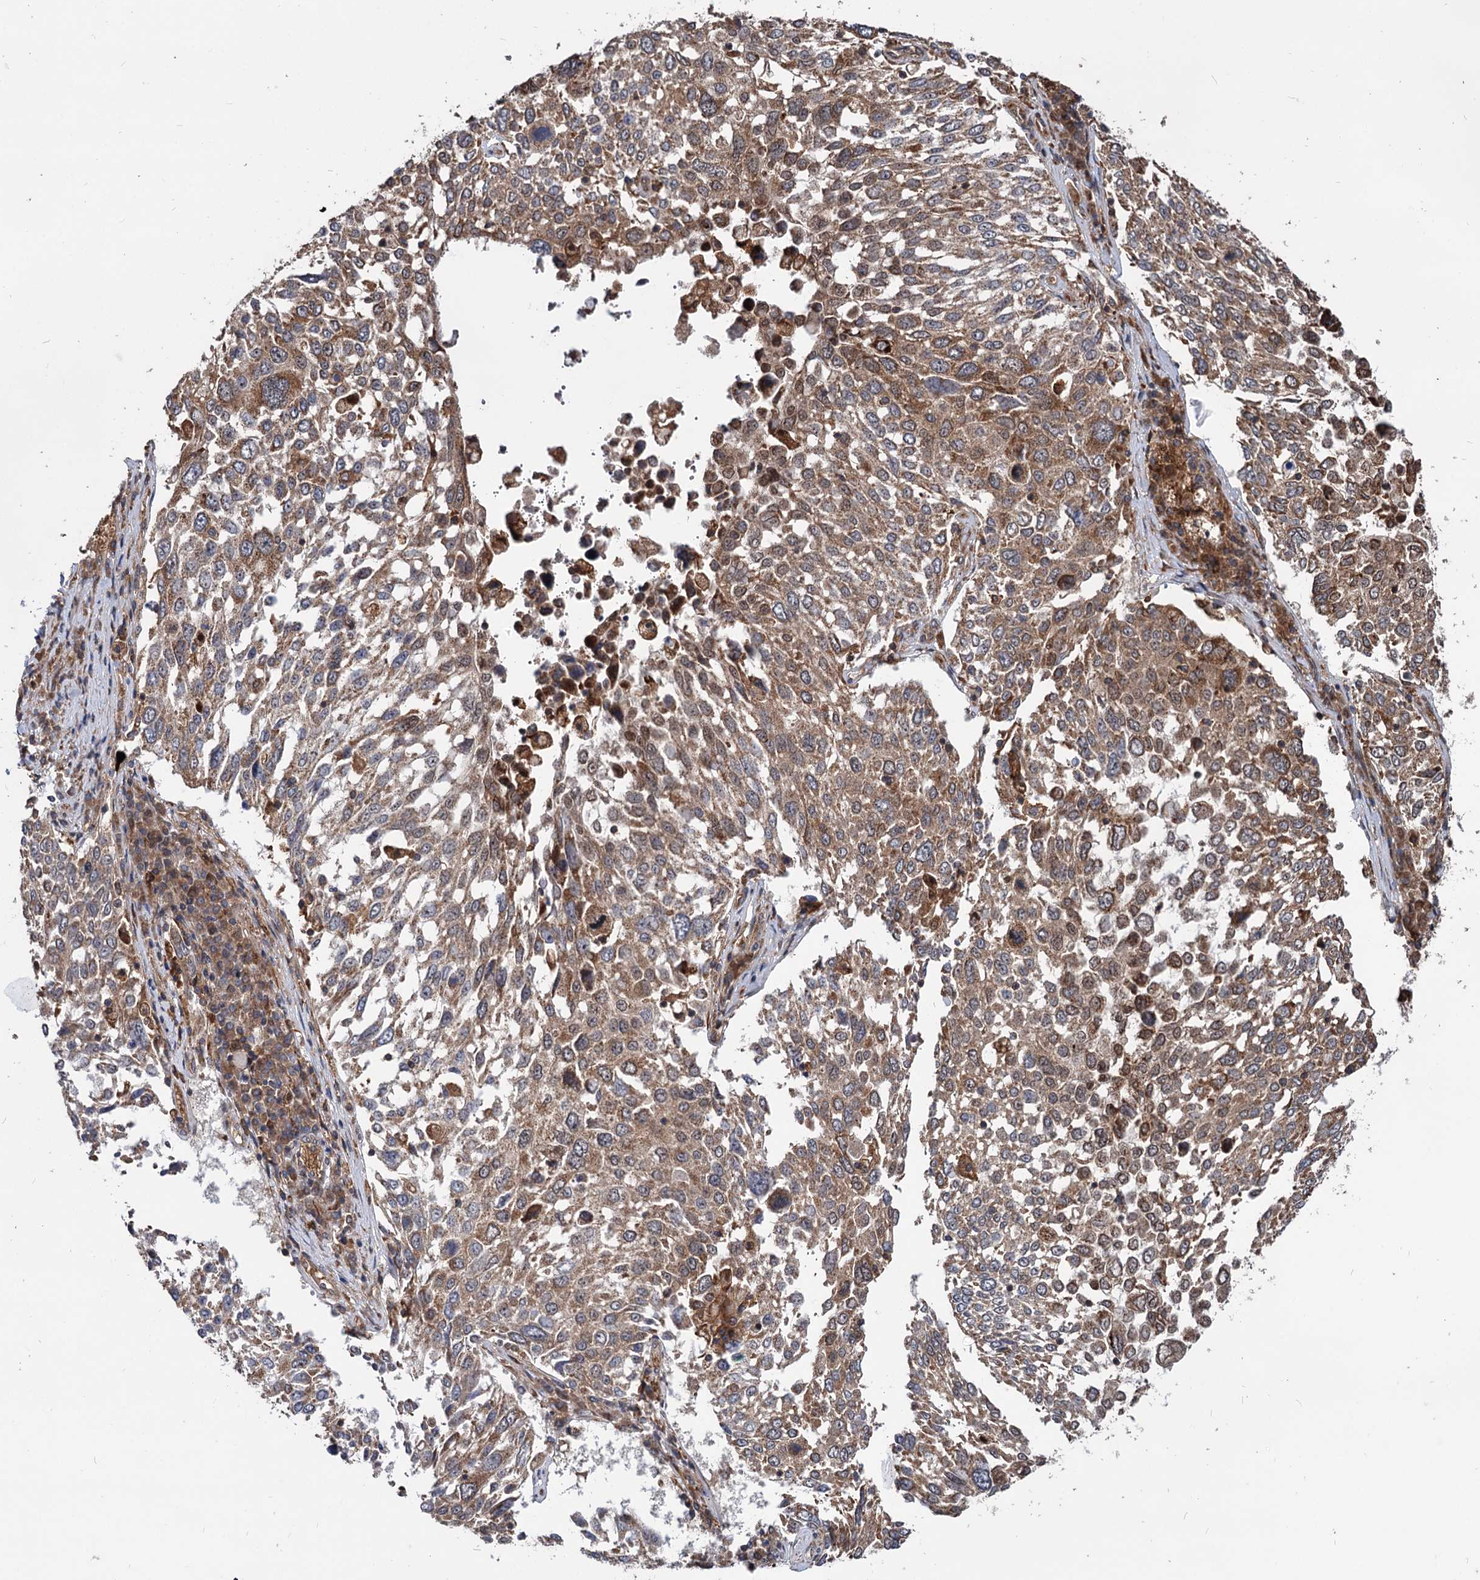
{"staining": {"intensity": "moderate", "quantity": ">75%", "location": "cytoplasmic/membranous"}, "tissue": "lung cancer", "cell_type": "Tumor cells", "image_type": "cancer", "snomed": [{"axis": "morphology", "description": "Squamous cell carcinoma, NOS"}, {"axis": "topography", "description": "Lung"}], "caption": "An image of lung squamous cell carcinoma stained for a protein displays moderate cytoplasmic/membranous brown staining in tumor cells.", "gene": "RNF111", "patient": {"sex": "male", "age": 65}}